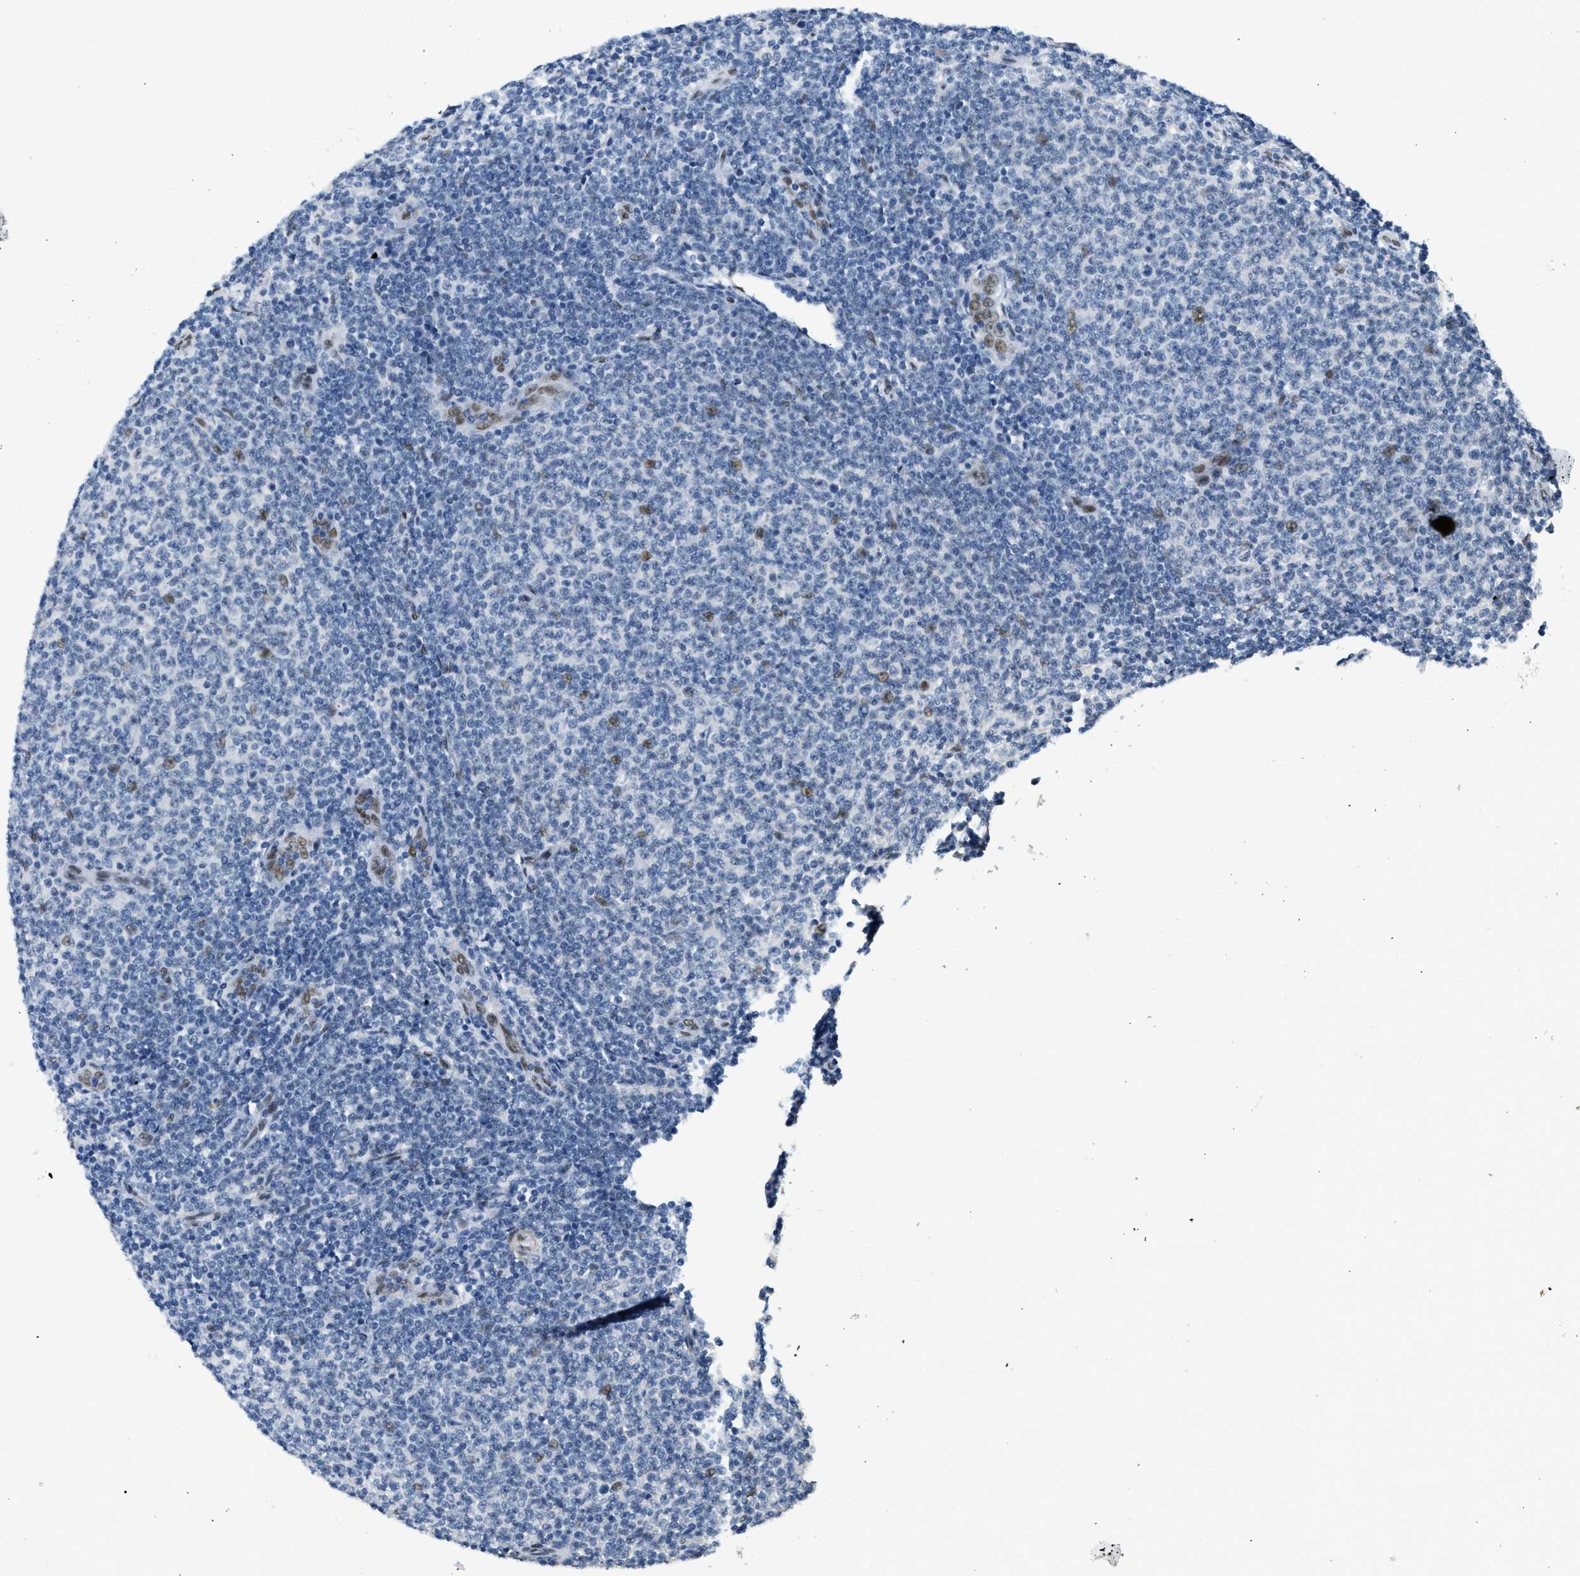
{"staining": {"intensity": "negative", "quantity": "none", "location": "none"}, "tissue": "lymphoma", "cell_type": "Tumor cells", "image_type": "cancer", "snomed": [{"axis": "morphology", "description": "Malignant lymphoma, non-Hodgkin's type, Low grade"}, {"axis": "topography", "description": "Lymph node"}], "caption": "There is no significant positivity in tumor cells of malignant lymphoma, non-Hodgkin's type (low-grade).", "gene": "ZBTB20", "patient": {"sex": "male", "age": 66}}